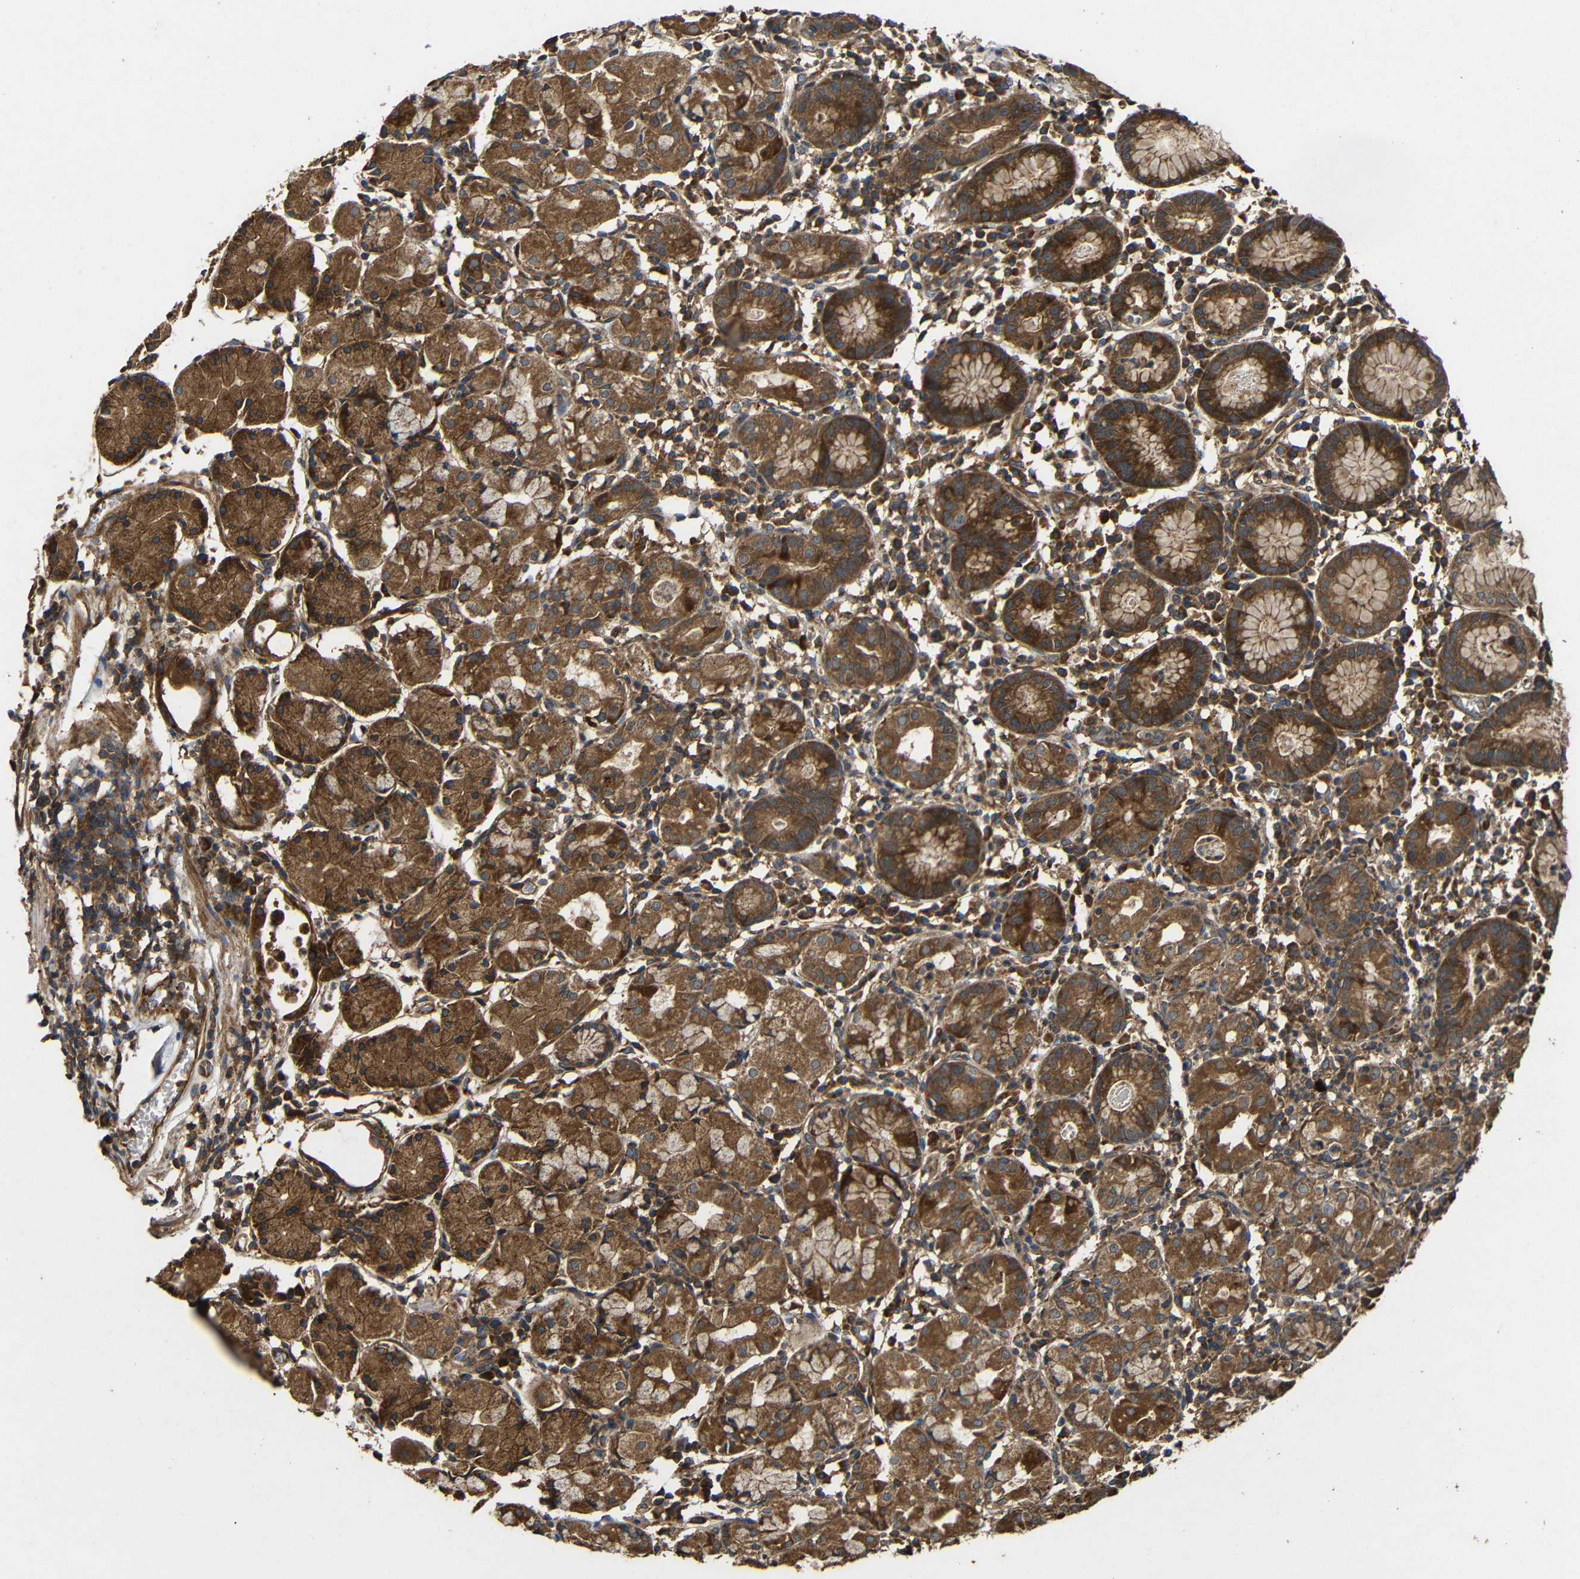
{"staining": {"intensity": "strong", "quantity": ">75%", "location": "cytoplasmic/membranous"}, "tissue": "stomach", "cell_type": "Glandular cells", "image_type": "normal", "snomed": [{"axis": "morphology", "description": "Normal tissue, NOS"}, {"axis": "topography", "description": "Stomach"}, {"axis": "topography", "description": "Stomach, lower"}], "caption": "Protein staining shows strong cytoplasmic/membranous positivity in approximately >75% of glandular cells in normal stomach.", "gene": "EIF2S1", "patient": {"sex": "female", "age": 75}}